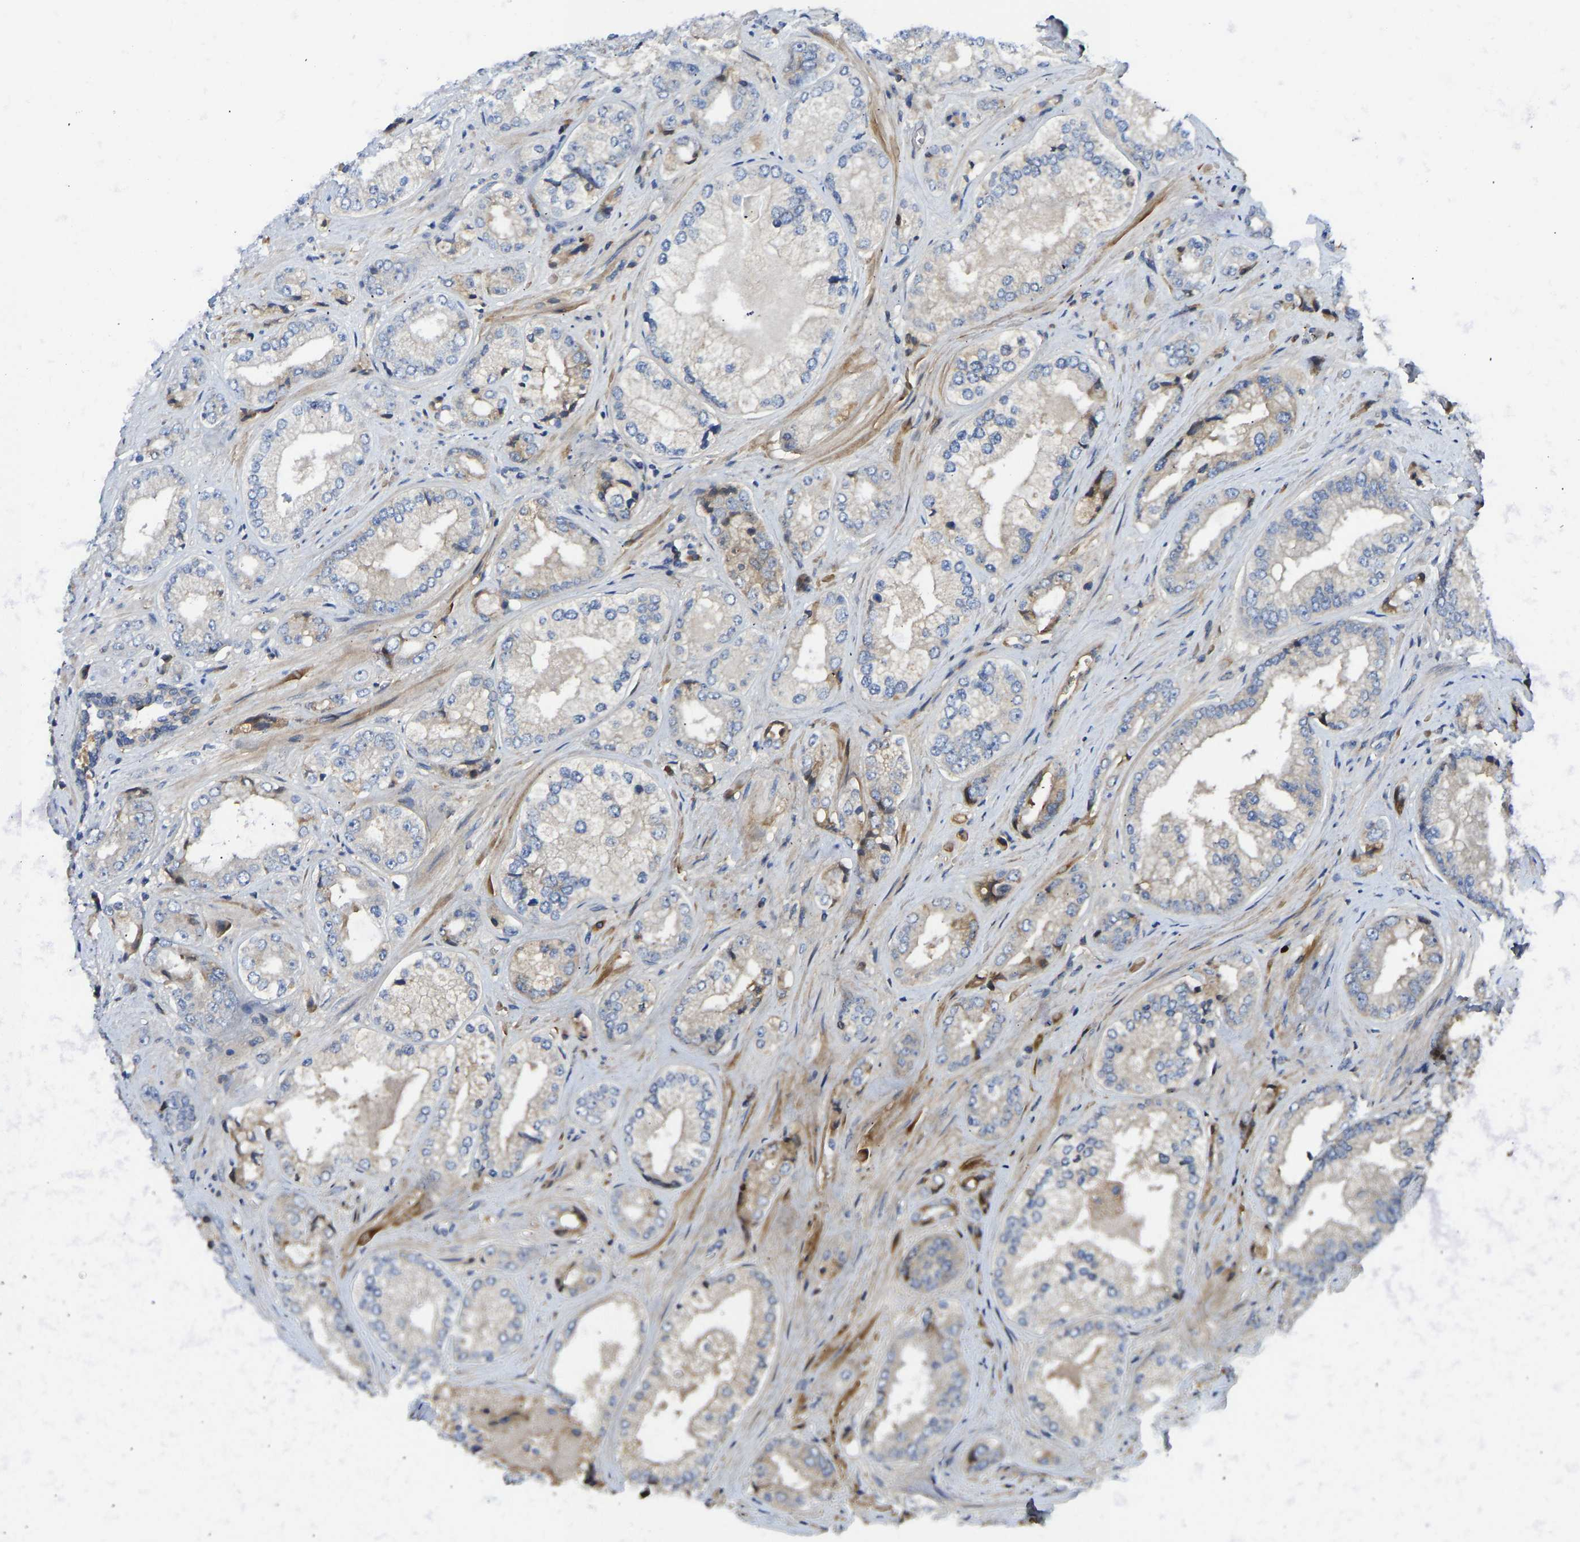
{"staining": {"intensity": "negative", "quantity": "none", "location": "none"}, "tissue": "prostate cancer", "cell_type": "Tumor cells", "image_type": "cancer", "snomed": [{"axis": "morphology", "description": "Adenocarcinoma, High grade"}, {"axis": "topography", "description": "Prostate"}], "caption": "Immunohistochemistry (IHC) histopathology image of human prostate cancer (high-grade adenocarcinoma) stained for a protein (brown), which exhibits no positivity in tumor cells. (DAB immunohistochemistry (IHC) visualized using brightfield microscopy, high magnification).", "gene": "VCPKMT", "patient": {"sex": "male", "age": 61}}